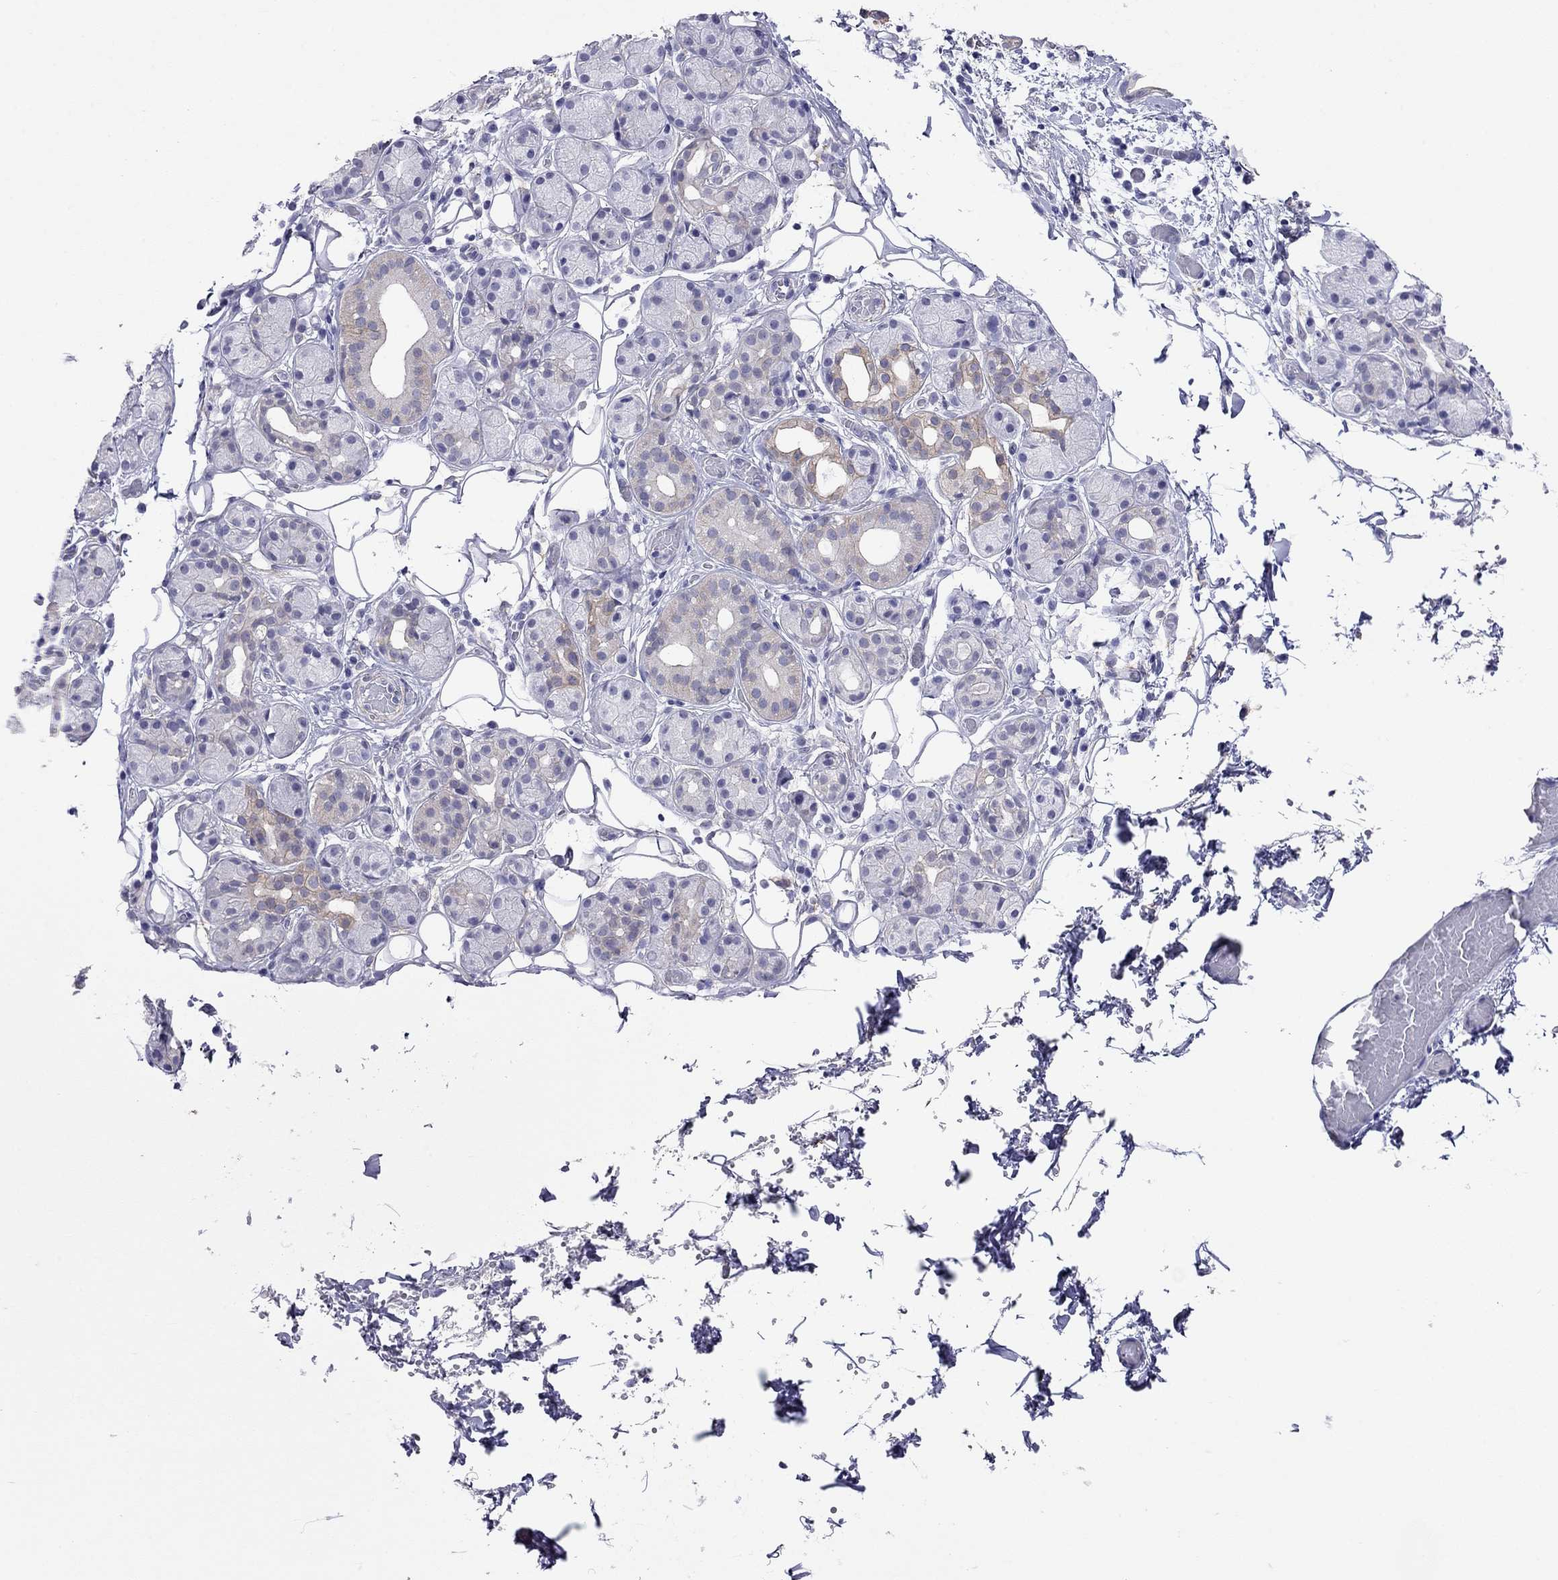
{"staining": {"intensity": "weak", "quantity": "<25%", "location": "cytoplasmic/membranous"}, "tissue": "salivary gland", "cell_type": "Glandular cells", "image_type": "normal", "snomed": [{"axis": "morphology", "description": "Normal tissue, NOS"}, {"axis": "topography", "description": "Salivary gland"}, {"axis": "topography", "description": "Peripheral nerve tissue"}], "caption": "Immunohistochemistry (IHC) of unremarkable human salivary gland shows no positivity in glandular cells. (Brightfield microscopy of DAB immunohistochemistry (IHC) at high magnification).", "gene": "MYMX", "patient": {"sex": "male", "age": 71}}